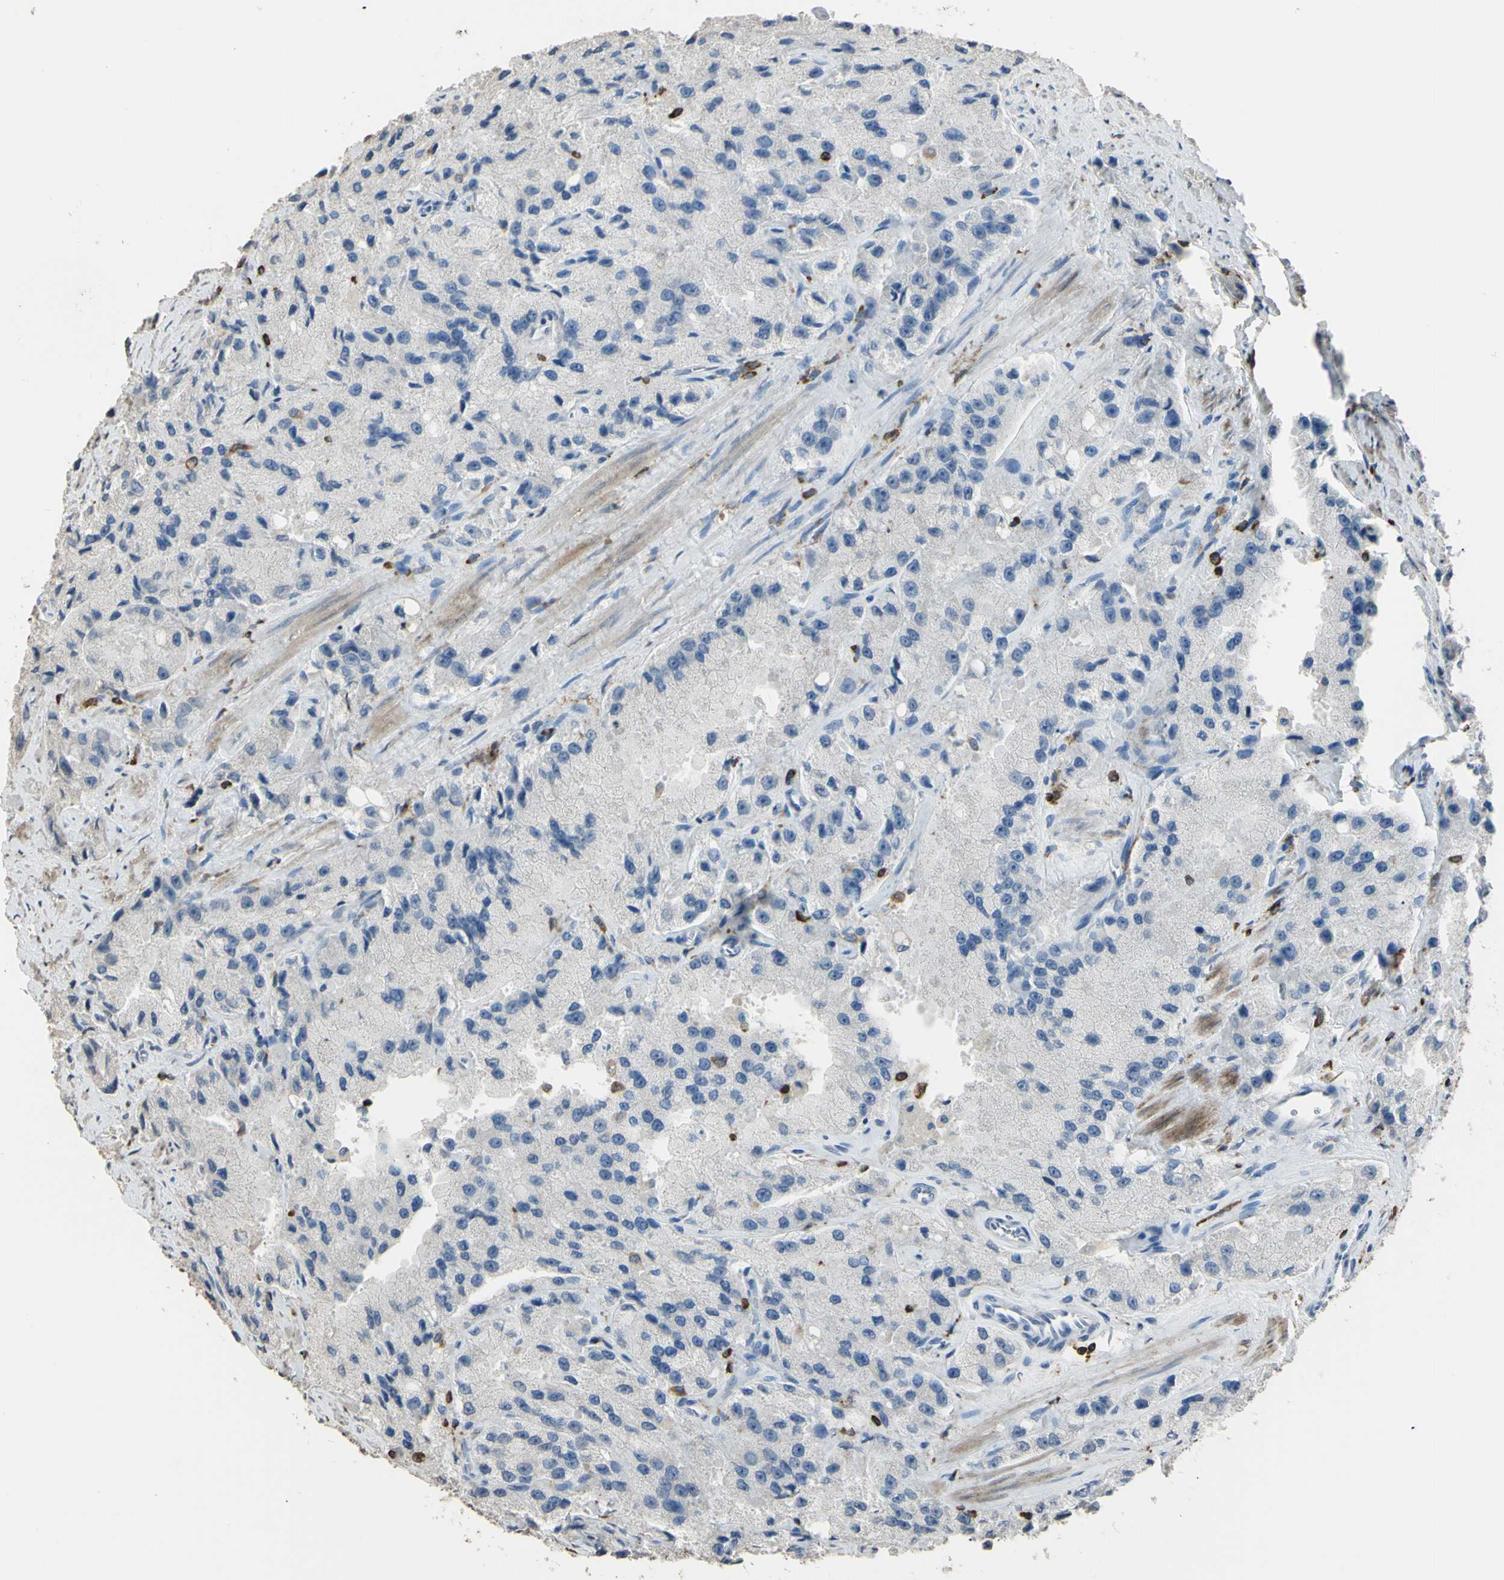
{"staining": {"intensity": "negative", "quantity": "none", "location": "none"}, "tissue": "prostate cancer", "cell_type": "Tumor cells", "image_type": "cancer", "snomed": [{"axis": "morphology", "description": "Adenocarcinoma, High grade"}, {"axis": "topography", "description": "Prostate"}], "caption": "Prostate cancer (adenocarcinoma (high-grade)) stained for a protein using IHC displays no positivity tumor cells.", "gene": "PSTPIP1", "patient": {"sex": "male", "age": 65}}